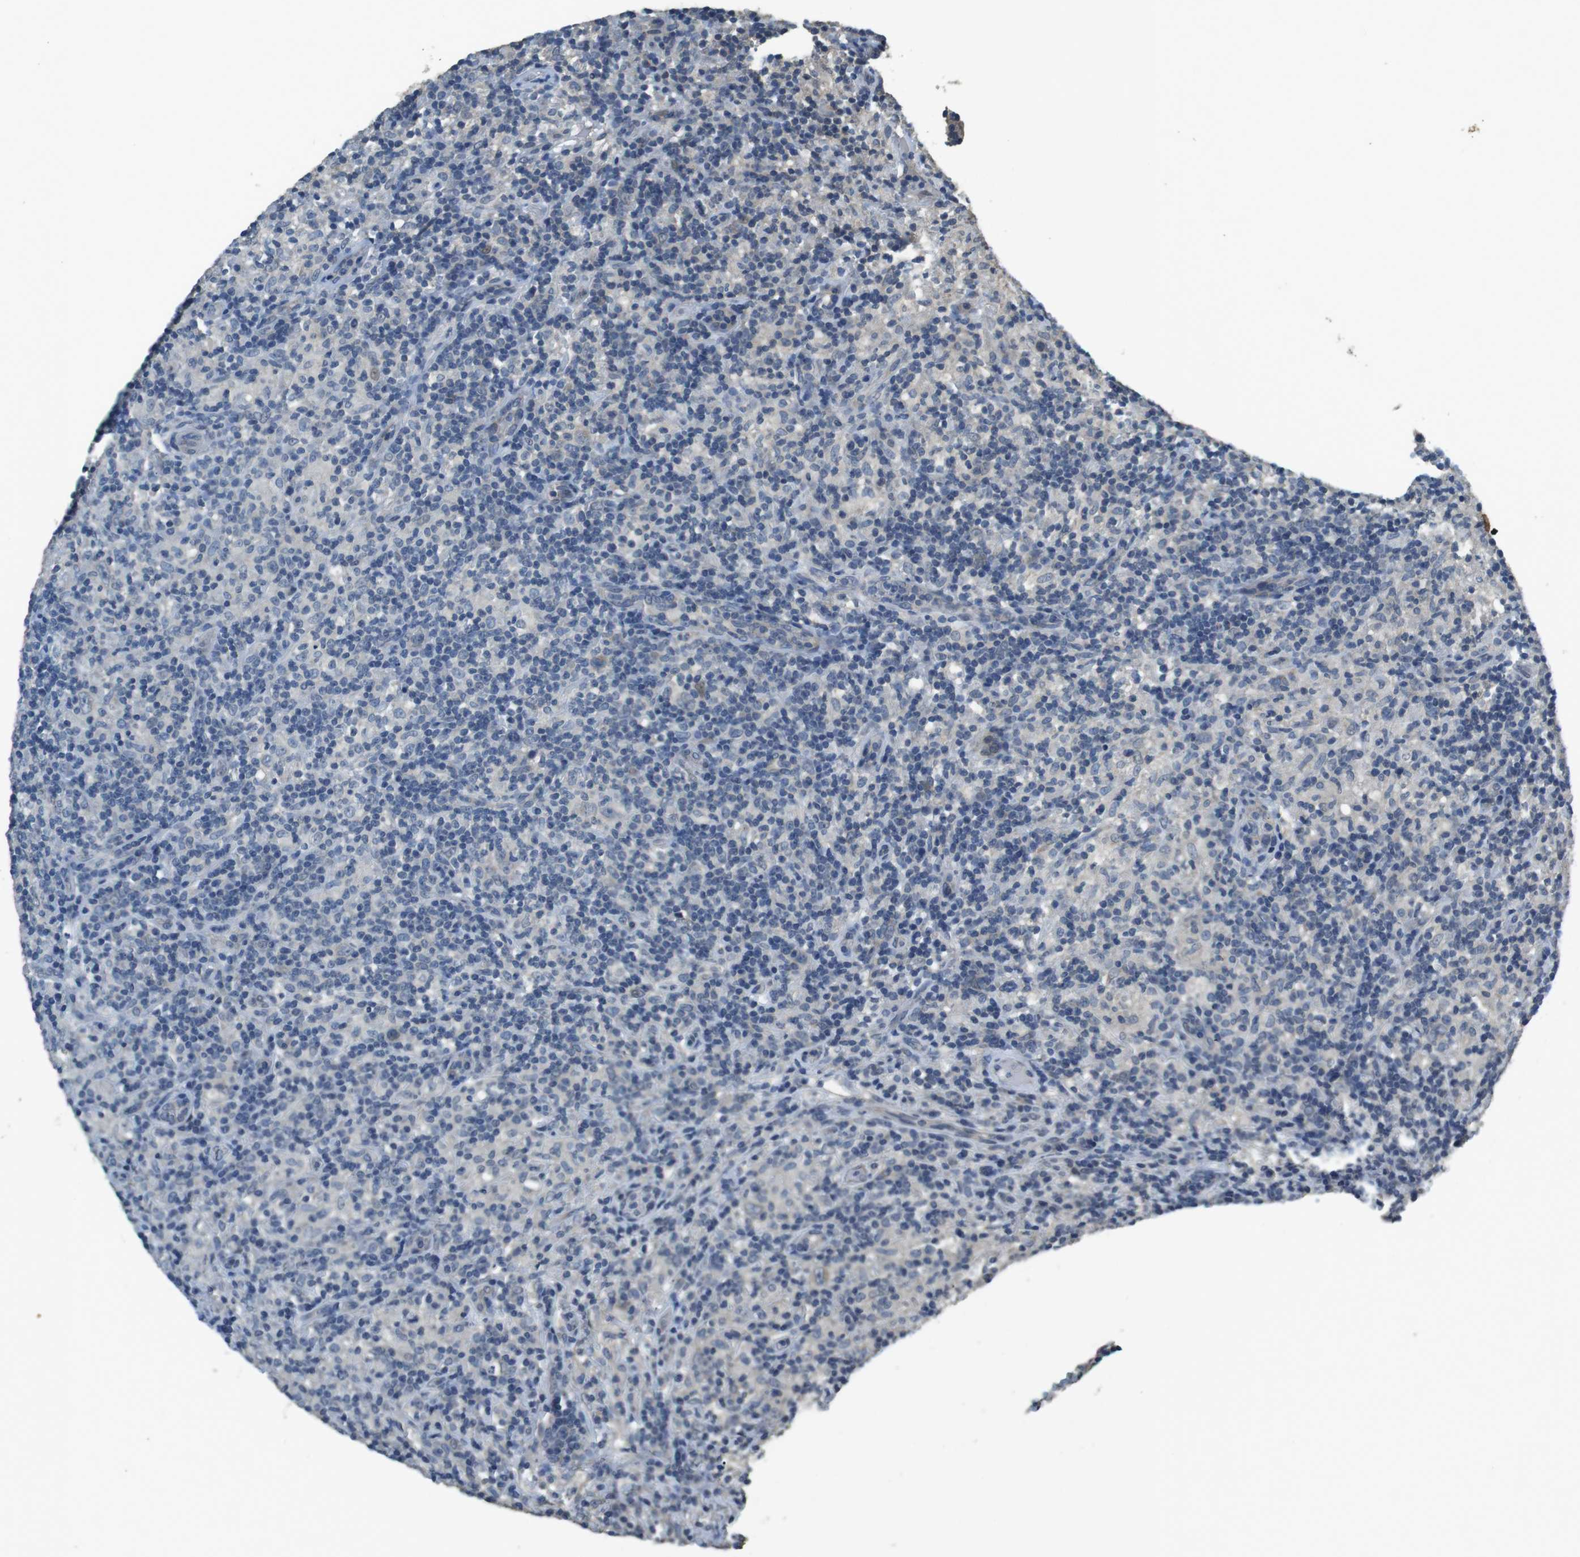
{"staining": {"intensity": "negative", "quantity": "none", "location": "none"}, "tissue": "lymphoma", "cell_type": "Tumor cells", "image_type": "cancer", "snomed": [{"axis": "morphology", "description": "Hodgkin's disease, NOS"}, {"axis": "topography", "description": "Lymph node"}], "caption": "The IHC photomicrograph has no significant staining in tumor cells of lymphoma tissue.", "gene": "CLDN7", "patient": {"sex": "male", "age": 70}}